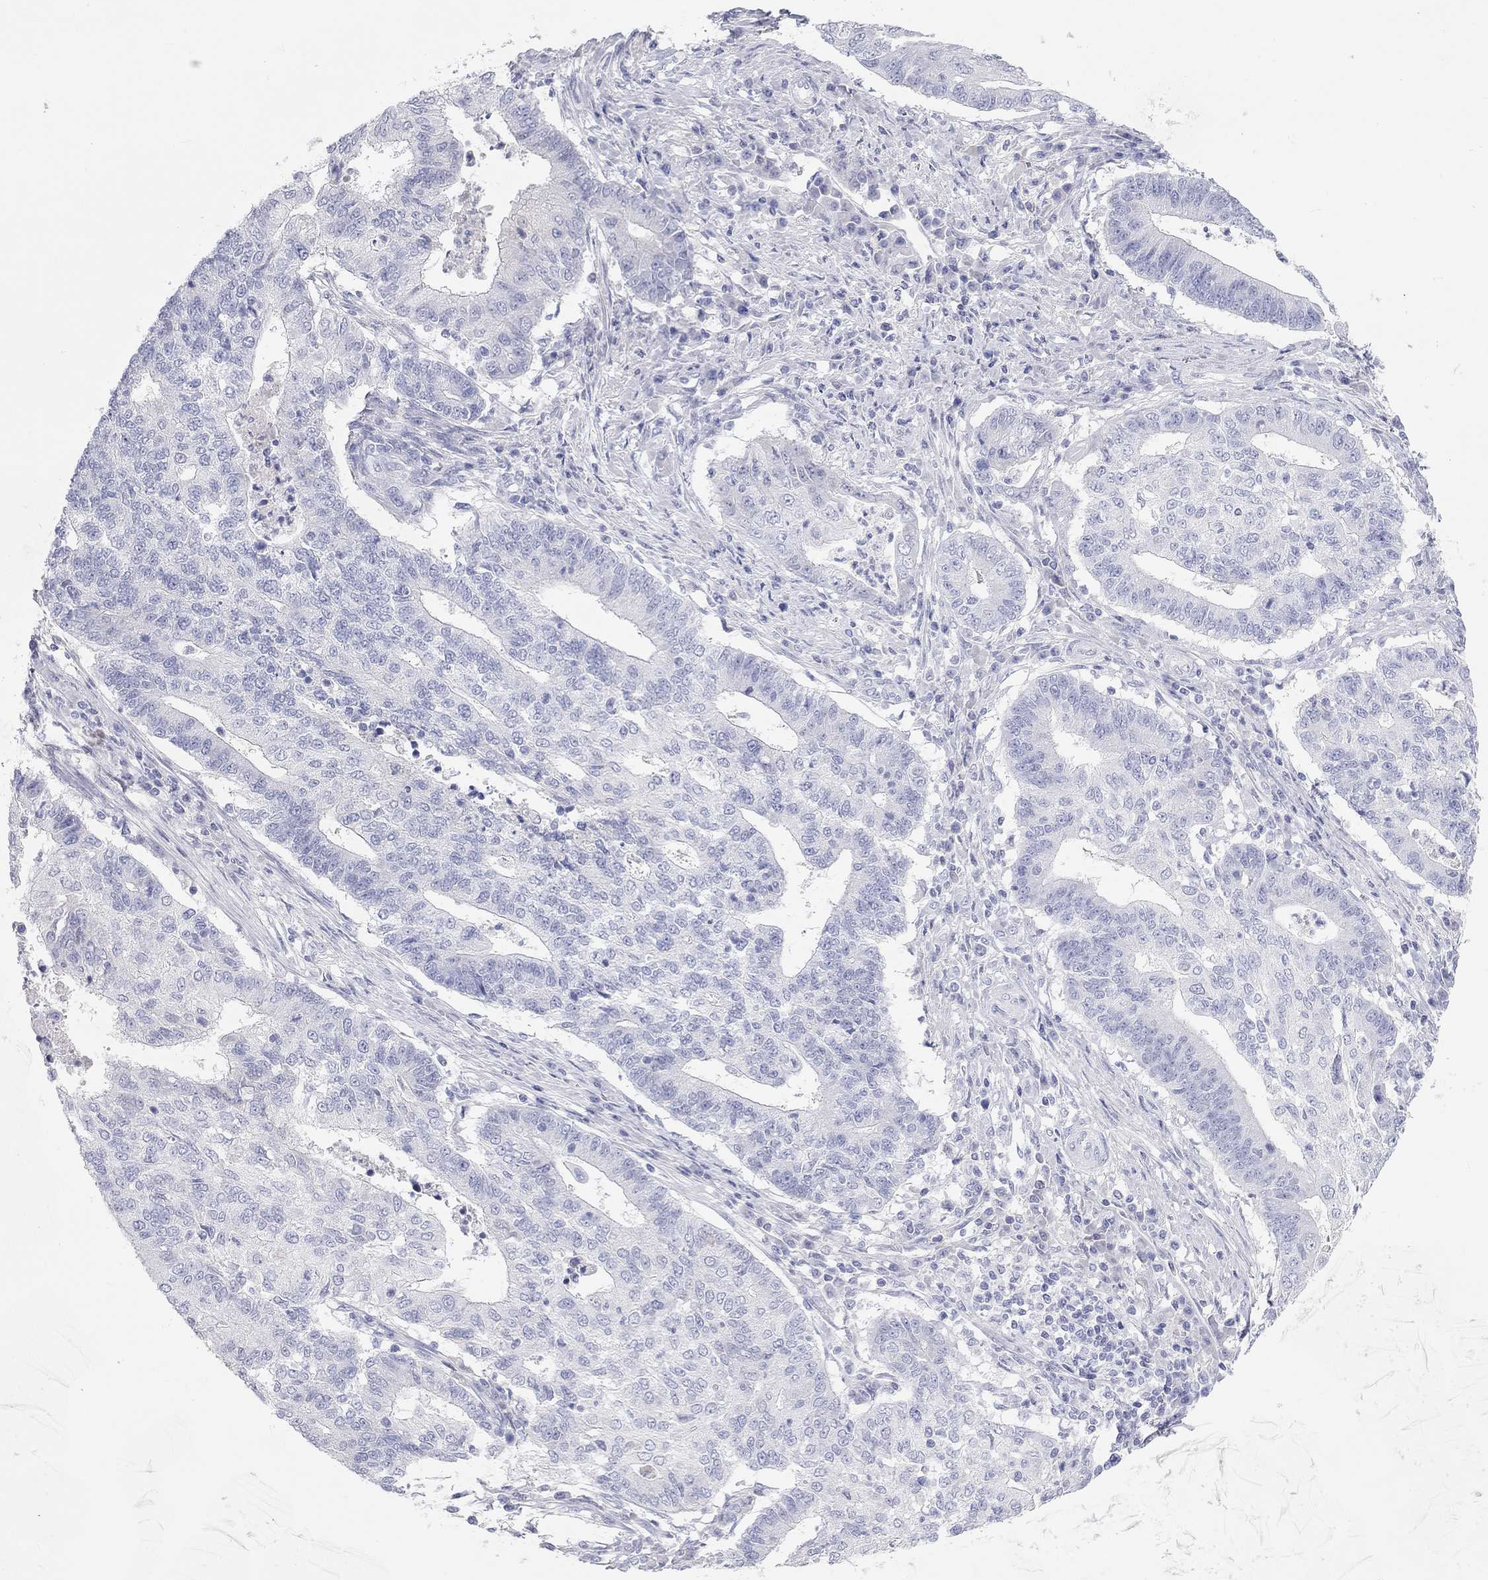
{"staining": {"intensity": "negative", "quantity": "none", "location": "none"}, "tissue": "endometrial cancer", "cell_type": "Tumor cells", "image_type": "cancer", "snomed": [{"axis": "morphology", "description": "Adenocarcinoma, NOS"}, {"axis": "topography", "description": "Uterus"}, {"axis": "topography", "description": "Endometrium"}], "caption": "There is no significant positivity in tumor cells of endometrial adenocarcinoma.", "gene": "PCDHGC5", "patient": {"sex": "female", "age": 54}}